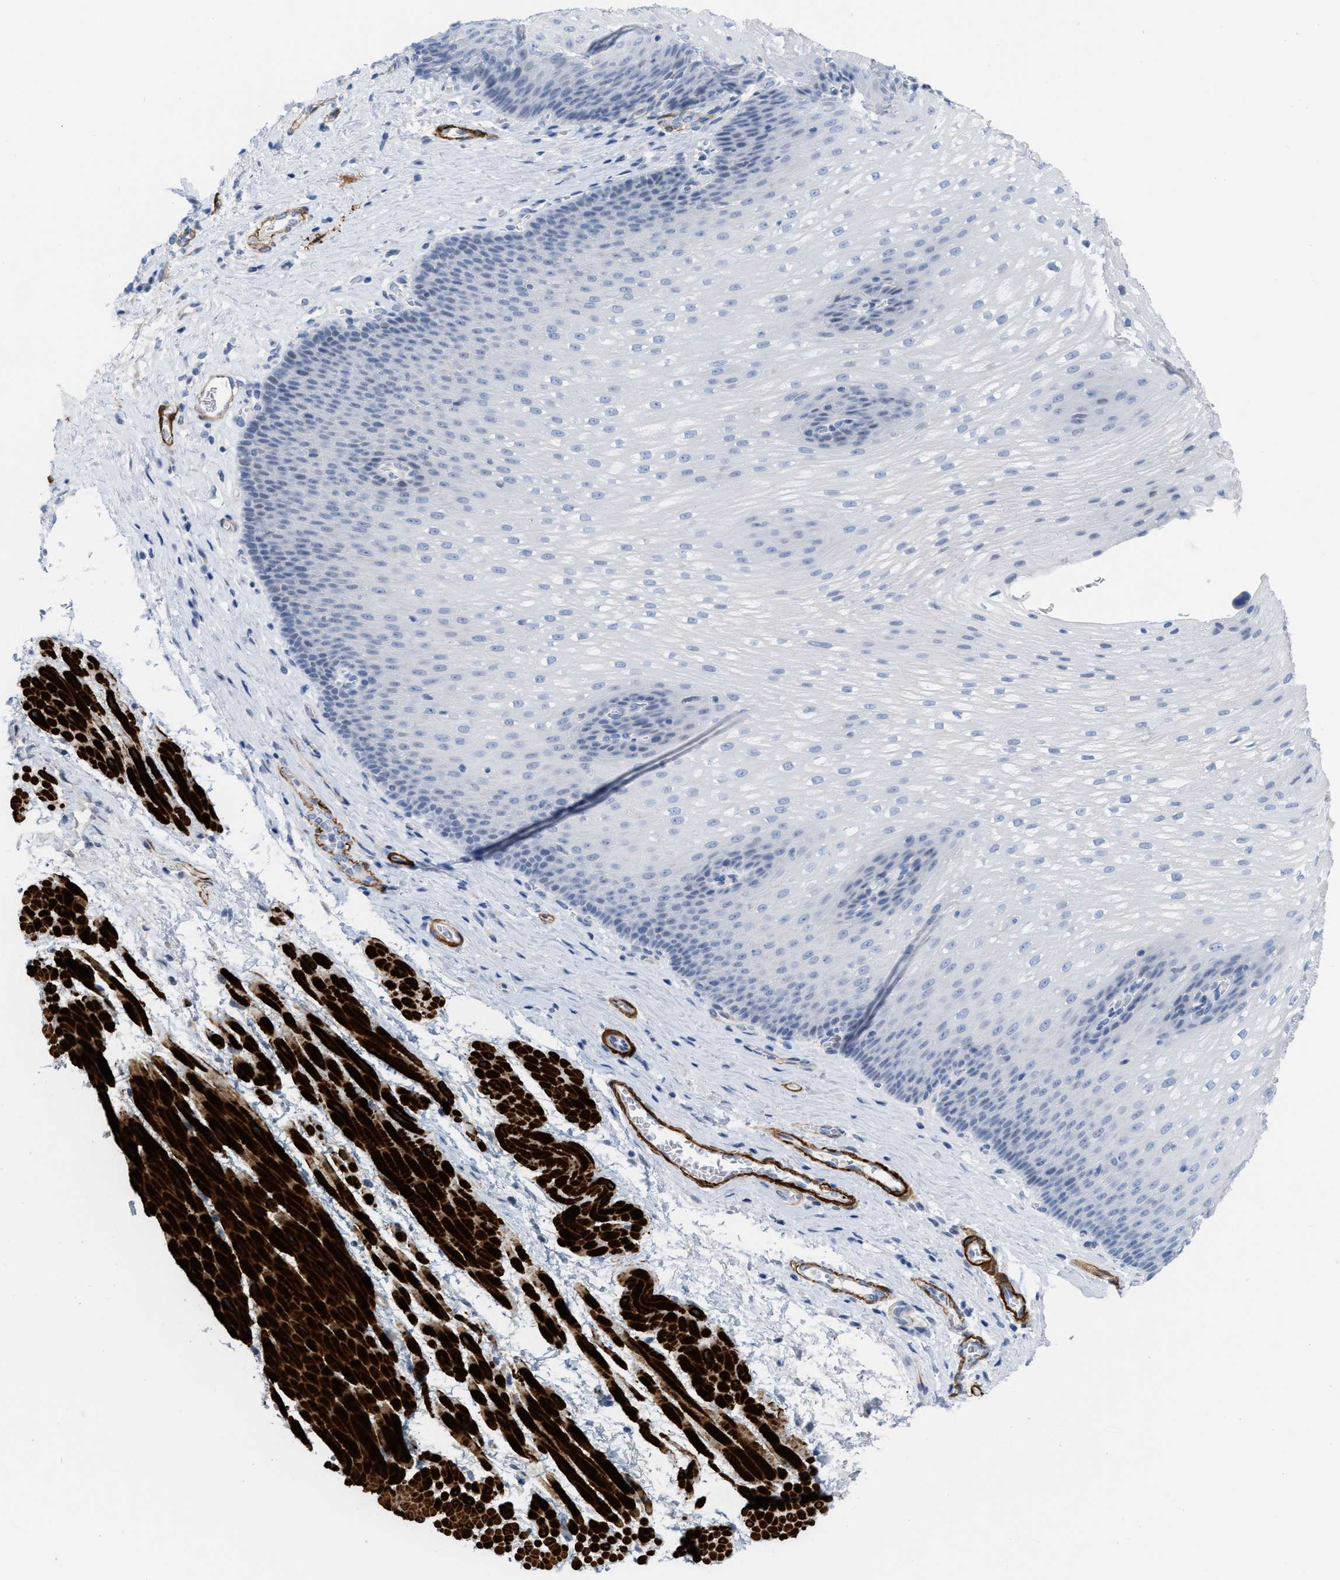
{"staining": {"intensity": "negative", "quantity": "none", "location": "none"}, "tissue": "esophagus", "cell_type": "Squamous epithelial cells", "image_type": "normal", "snomed": [{"axis": "morphology", "description": "Normal tissue, NOS"}, {"axis": "topography", "description": "Esophagus"}], "caption": "Image shows no significant protein expression in squamous epithelial cells of unremarkable esophagus. (DAB immunohistochemistry with hematoxylin counter stain).", "gene": "TAGLN", "patient": {"sex": "male", "age": 48}}